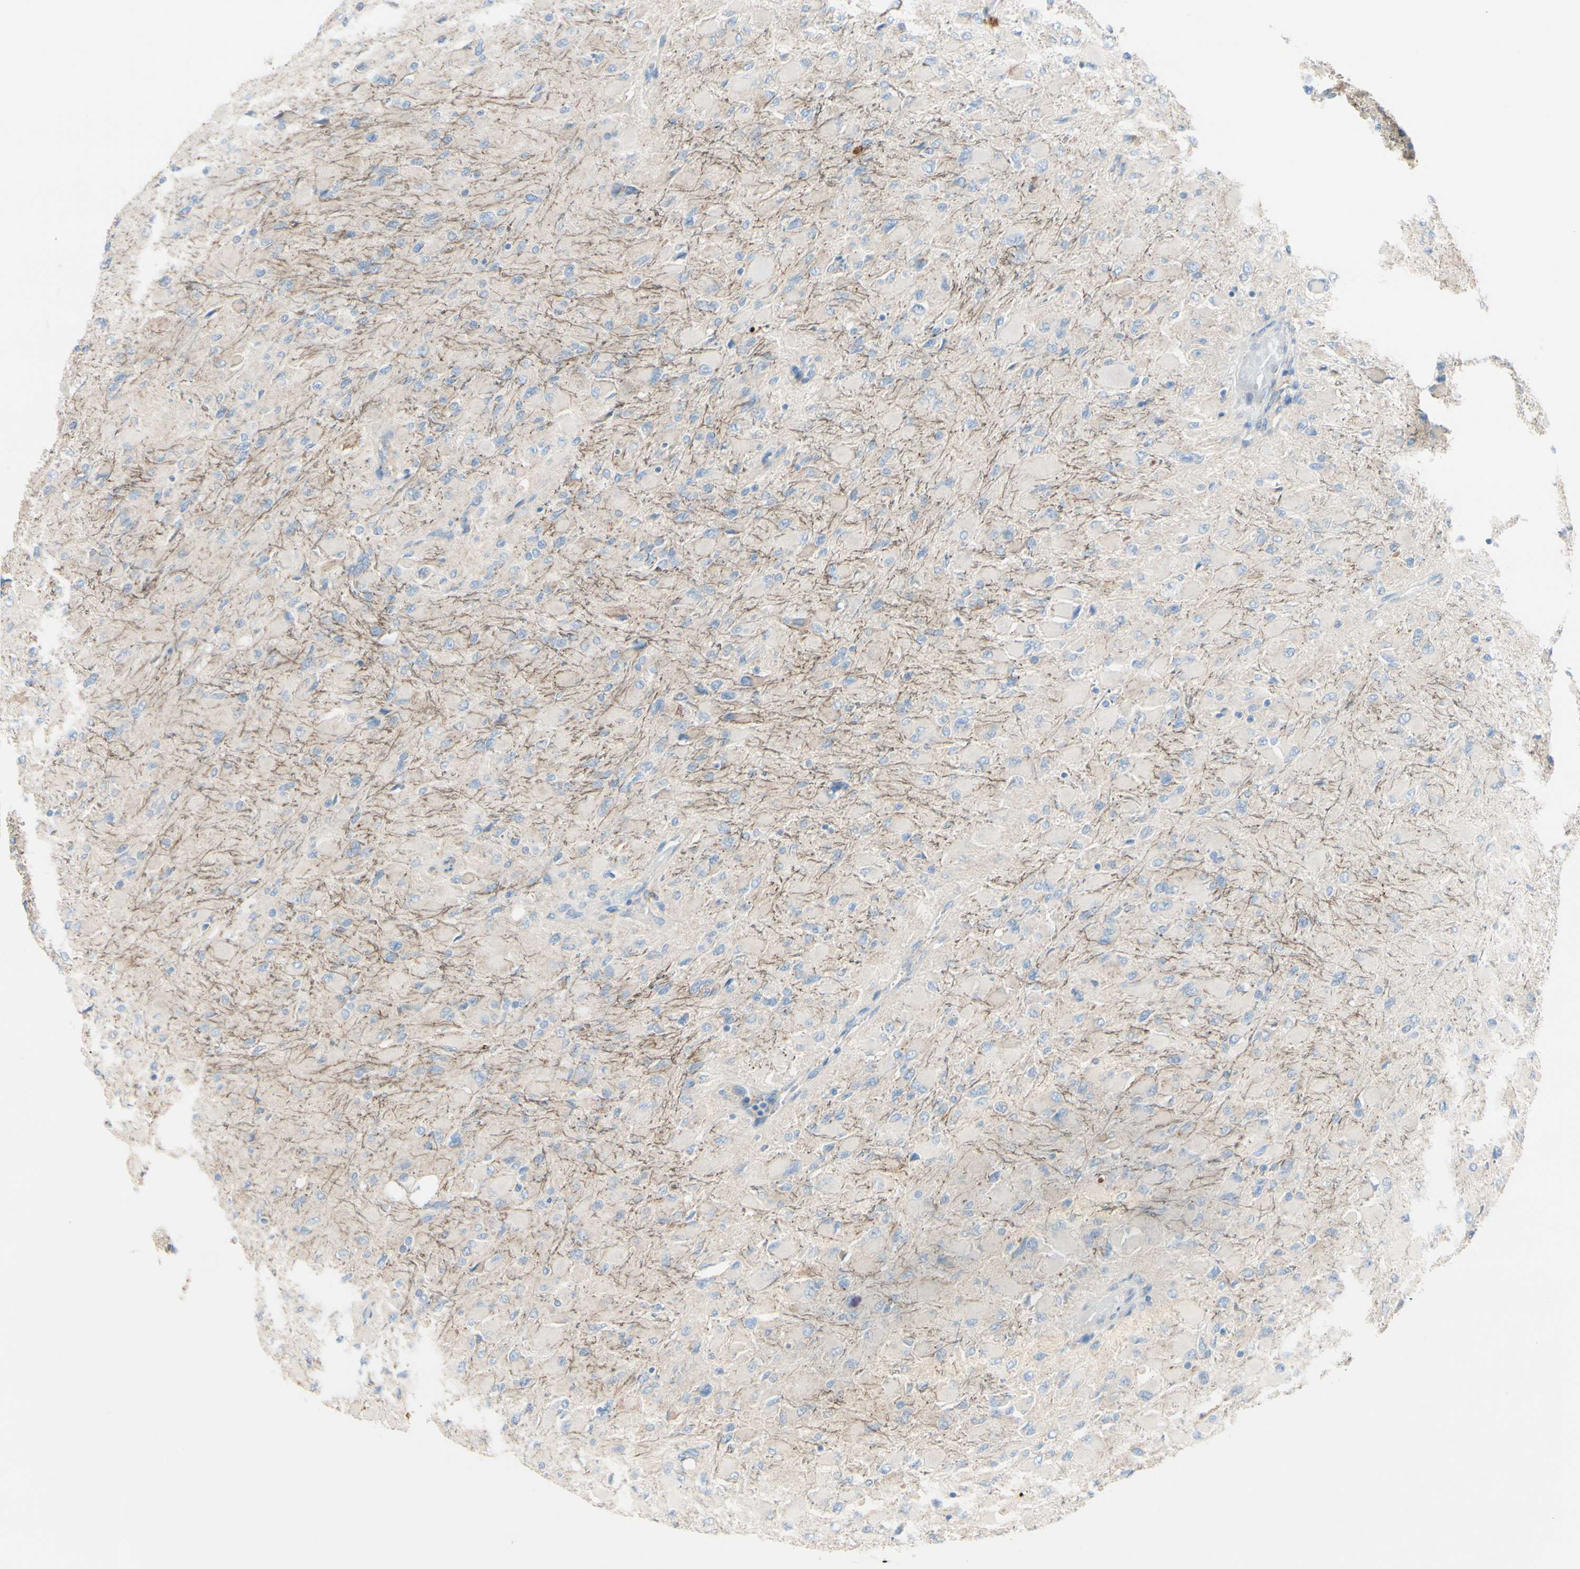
{"staining": {"intensity": "weak", "quantity": ">75%", "location": "cytoplasmic/membranous"}, "tissue": "glioma", "cell_type": "Tumor cells", "image_type": "cancer", "snomed": [{"axis": "morphology", "description": "Glioma, malignant, High grade"}, {"axis": "topography", "description": "Cerebral cortex"}], "caption": "Glioma stained with immunohistochemistry demonstrates weak cytoplasmic/membranous positivity in about >75% of tumor cells. Using DAB (3,3'-diaminobenzidine) (brown) and hematoxylin (blue) stains, captured at high magnification using brightfield microscopy.", "gene": "EPHA3", "patient": {"sex": "female", "age": 36}}